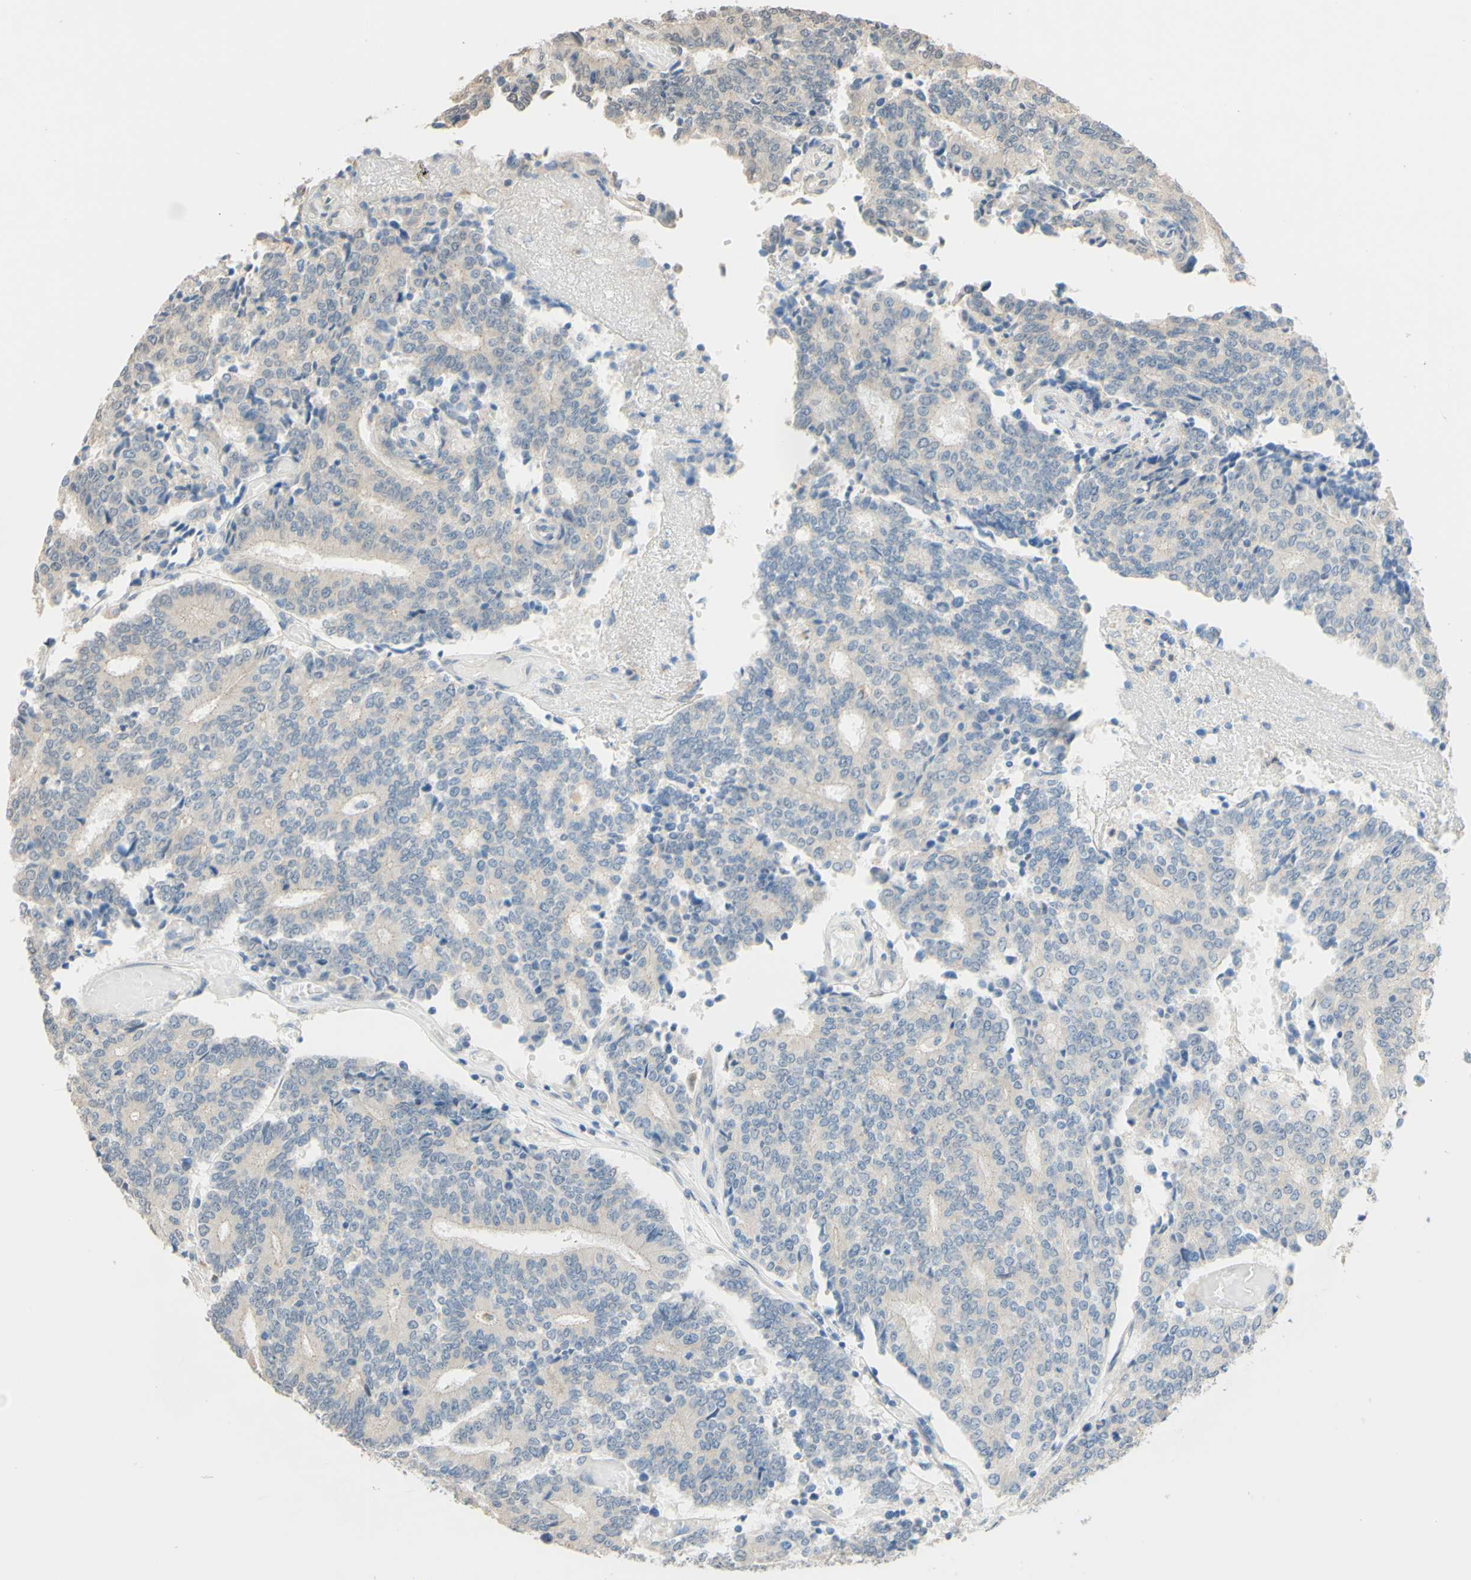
{"staining": {"intensity": "negative", "quantity": "none", "location": "none"}, "tissue": "prostate cancer", "cell_type": "Tumor cells", "image_type": "cancer", "snomed": [{"axis": "morphology", "description": "Normal tissue, NOS"}, {"axis": "morphology", "description": "Adenocarcinoma, High grade"}, {"axis": "topography", "description": "Prostate"}, {"axis": "topography", "description": "Seminal veicle"}], "caption": "Immunohistochemistry (IHC) histopathology image of human adenocarcinoma (high-grade) (prostate) stained for a protein (brown), which reveals no expression in tumor cells.", "gene": "SMIM19", "patient": {"sex": "male", "age": 55}}